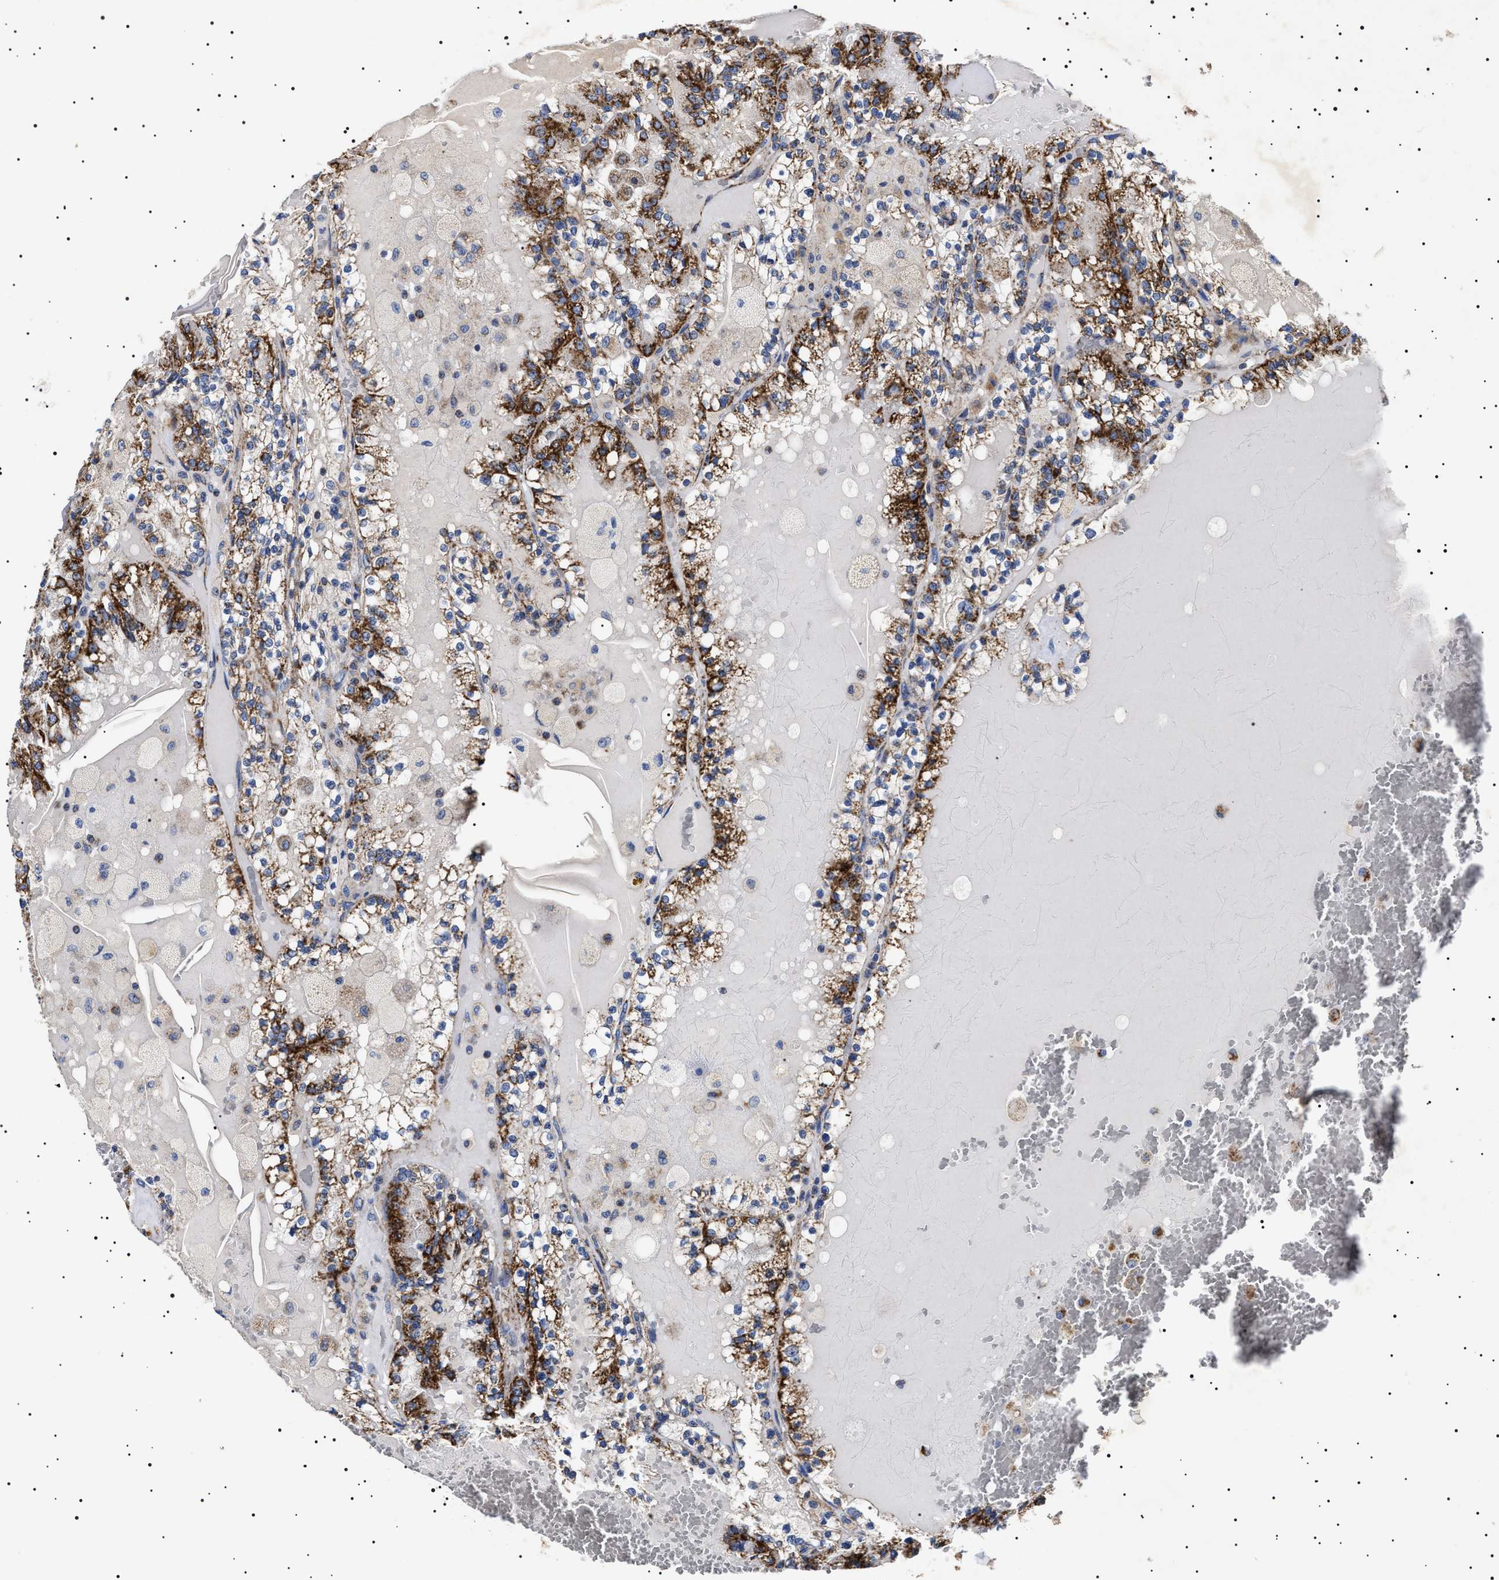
{"staining": {"intensity": "strong", "quantity": ">75%", "location": "cytoplasmic/membranous"}, "tissue": "renal cancer", "cell_type": "Tumor cells", "image_type": "cancer", "snomed": [{"axis": "morphology", "description": "Adenocarcinoma, NOS"}, {"axis": "topography", "description": "Kidney"}], "caption": "Brown immunohistochemical staining in human renal cancer (adenocarcinoma) exhibits strong cytoplasmic/membranous expression in about >75% of tumor cells.", "gene": "CHRDL2", "patient": {"sex": "female", "age": 56}}